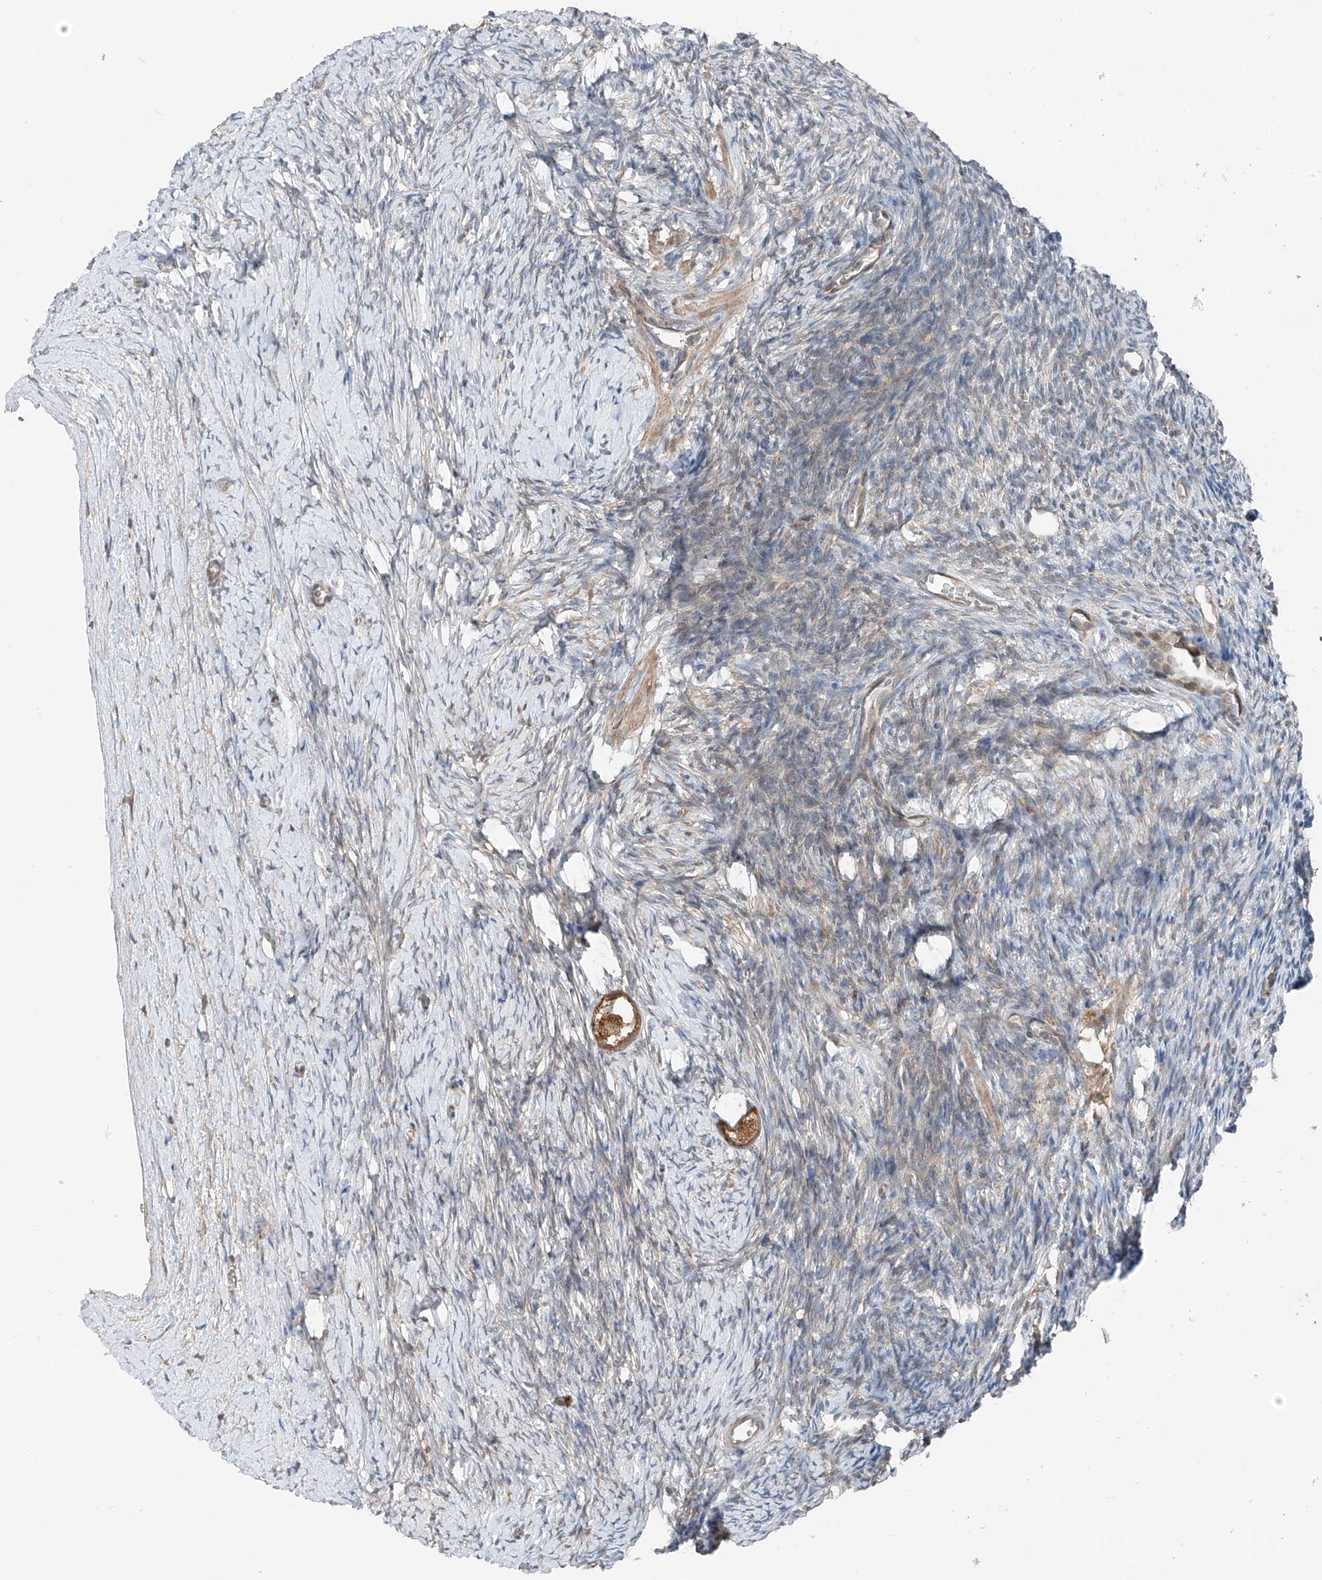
{"staining": {"intensity": "strong", "quantity": ">75%", "location": "cytoplasmic/membranous"}, "tissue": "ovary", "cell_type": "Follicle cells", "image_type": "normal", "snomed": [{"axis": "morphology", "description": "Normal tissue, NOS"}, {"axis": "morphology", "description": "Developmental malformation"}, {"axis": "topography", "description": "Ovary"}], "caption": "DAB (3,3'-diaminobenzidine) immunohistochemical staining of benign ovary exhibits strong cytoplasmic/membranous protein expression in approximately >75% of follicle cells. (IHC, brightfield microscopy, high magnification).", "gene": "CEP162", "patient": {"sex": "female", "age": 39}}